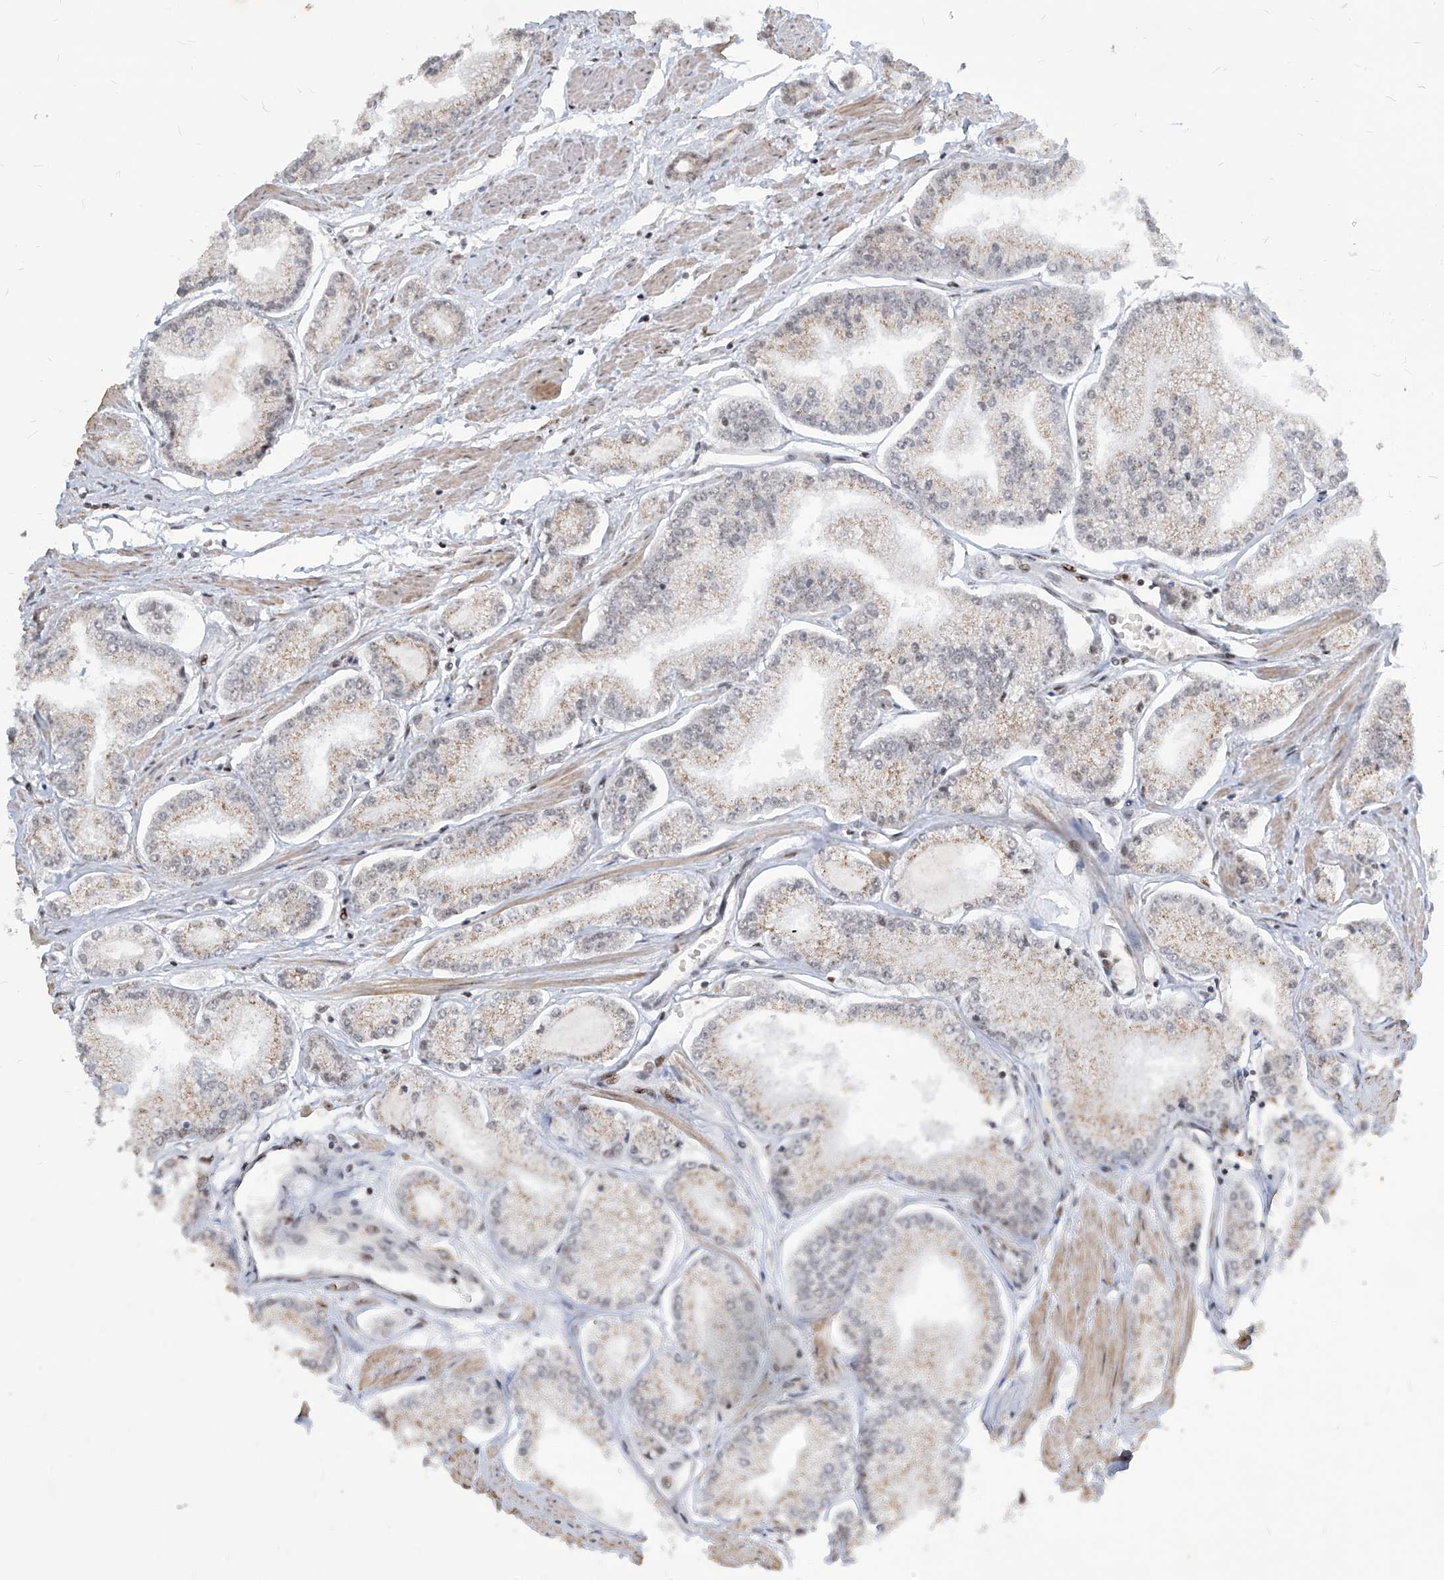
{"staining": {"intensity": "weak", "quantity": "25%-75%", "location": "cytoplasmic/membranous"}, "tissue": "prostate cancer", "cell_type": "Tumor cells", "image_type": "cancer", "snomed": [{"axis": "morphology", "description": "Adenocarcinoma, Low grade"}, {"axis": "topography", "description": "Prostate"}], "caption": "Prostate low-grade adenocarcinoma tissue demonstrates weak cytoplasmic/membranous staining in about 25%-75% of tumor cells (DAB (3,3'-diaminobenzidine) IHC, brown staining for protein, blue staining for nuclei).", "gene": "IRF2", "patient": {"sex": "male", "age": 52}}